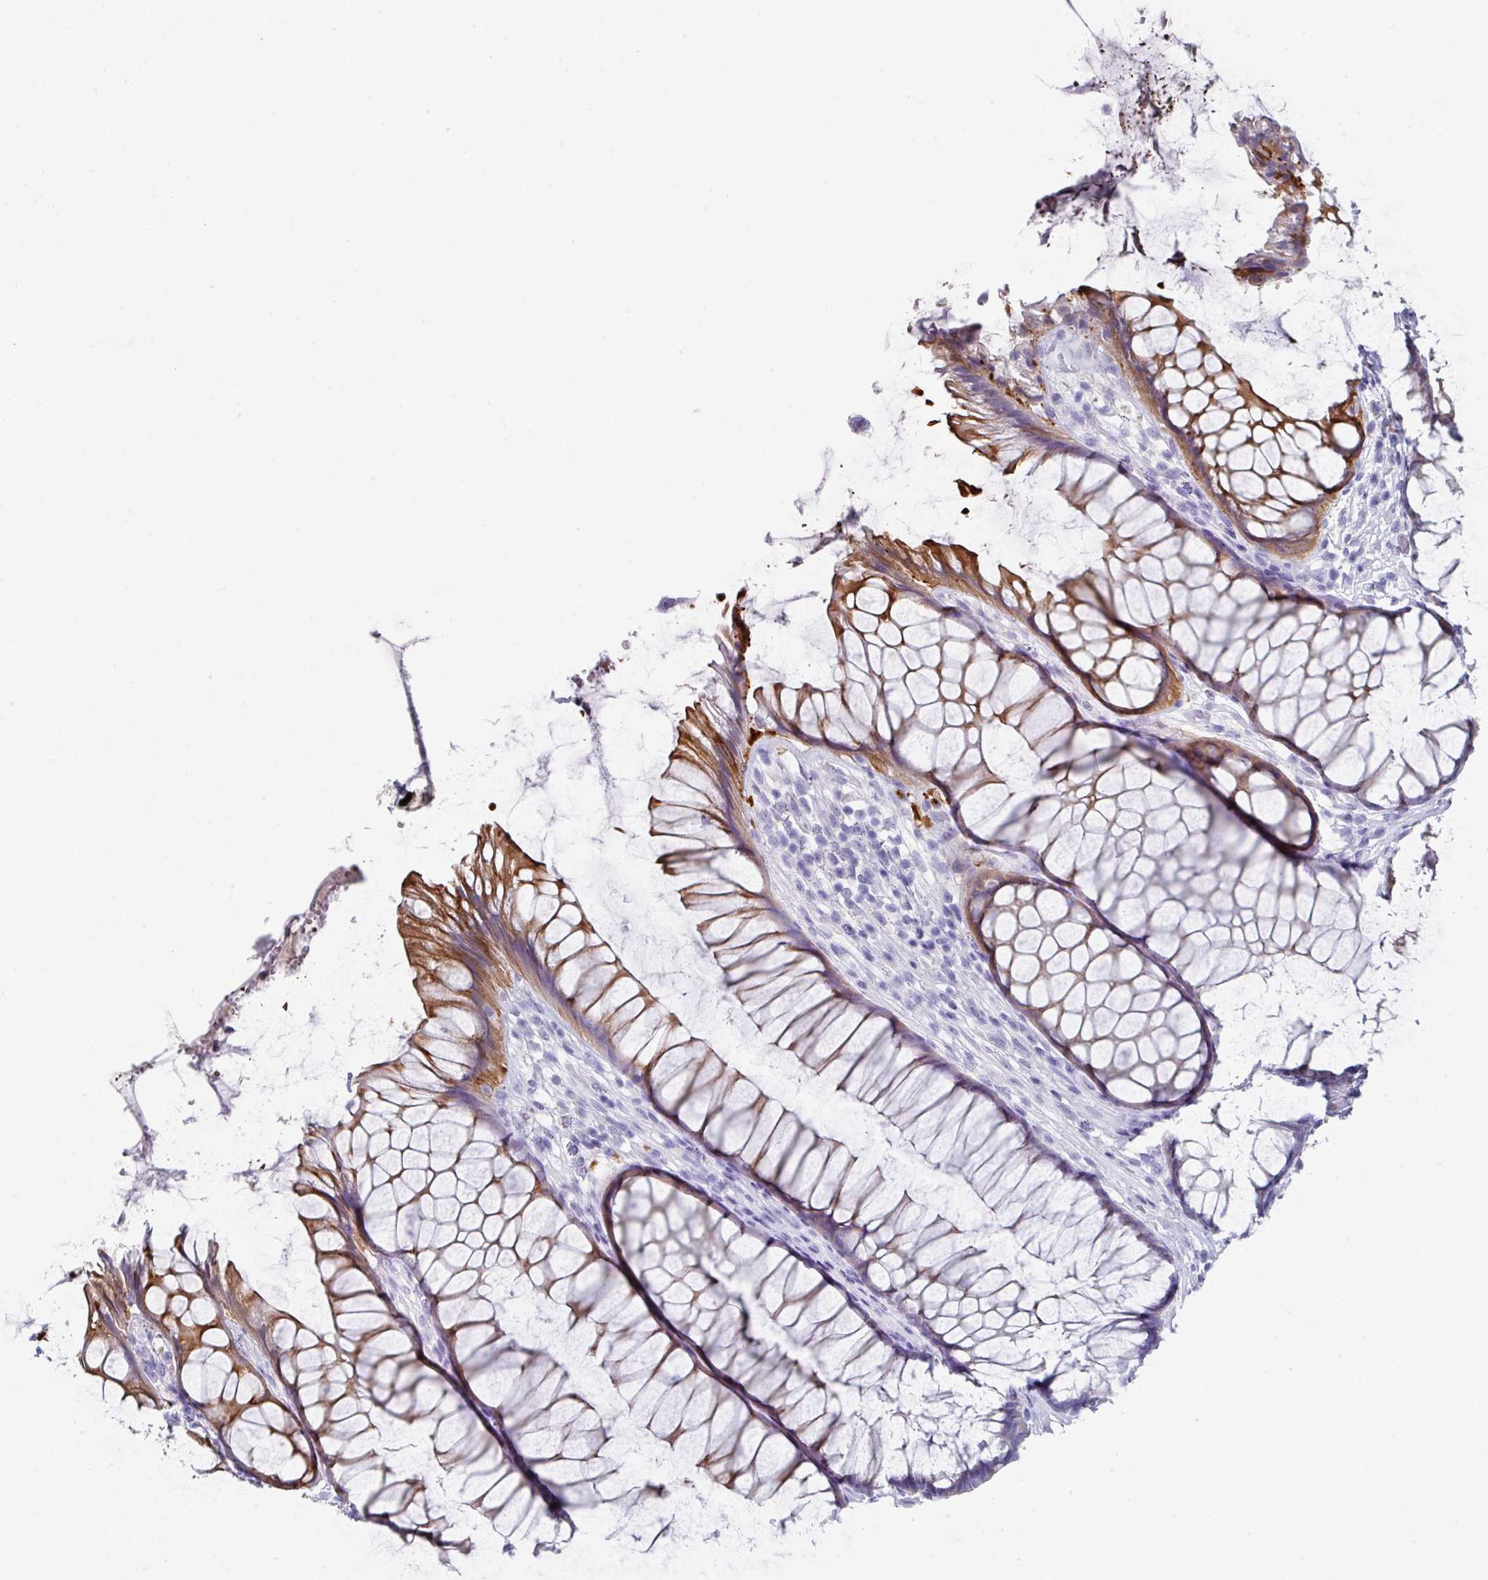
{"staining": {"intensity": "strong", "quantity": "25%-75%", "location": "cytoplasmic/membranous"}, "tissue": "rectum", "cell_type": "Glandular cells", "image_type": "normal", "snomed": [{"axis": "morphology", "description": "Normal tissue, NOS"}, {"axis": "topography", "description": "Smooth muscle"}, {"axis": "topography", "description": "Rectum"}], "caption": "About 25%-75% of glandular cells in normal rectum display strong cytoplasmic/membranous protein expression as visualized by brown immunohistochemical staining.", "gene": "PEX10", "patient": {"sex": "male", "age": 53}}